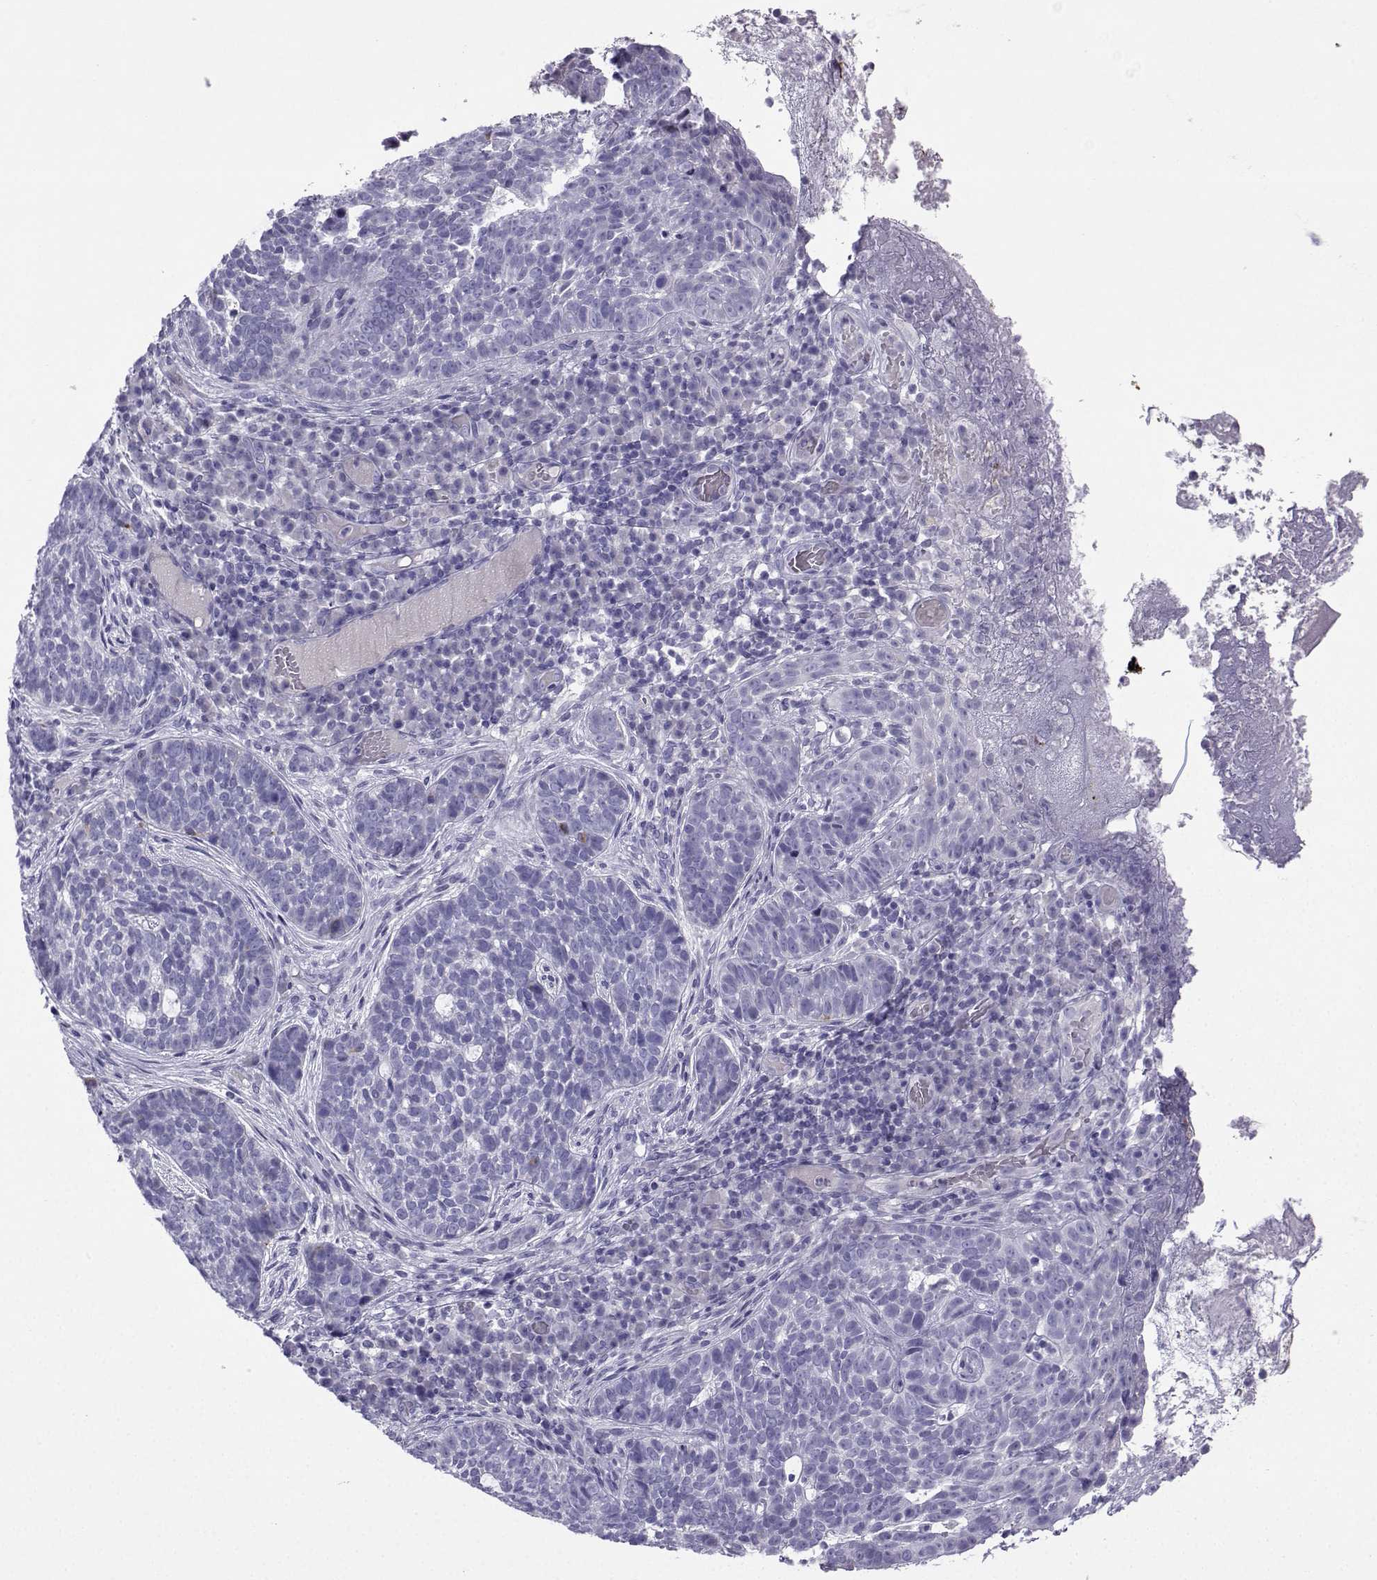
{"staining": {"intensity": "negative", "quantity": "none", "location": "none"}, "tissue": "skin cancer", "cell_type": "Tumor cells", "image_type": "cancer", "snomed": [{"axis": "morphology", "description": "Basal cell carcinoma"}, {"axis": "topography", "description": "Skin"}], "caption": "This is a micrograph of immunohistochemistry (IHC) staining of basal cell carcinoma (skin), which shows no staining in tumor cells.", "gene": "FBXO24", "patient": {"sex": "female", "age": 69}}